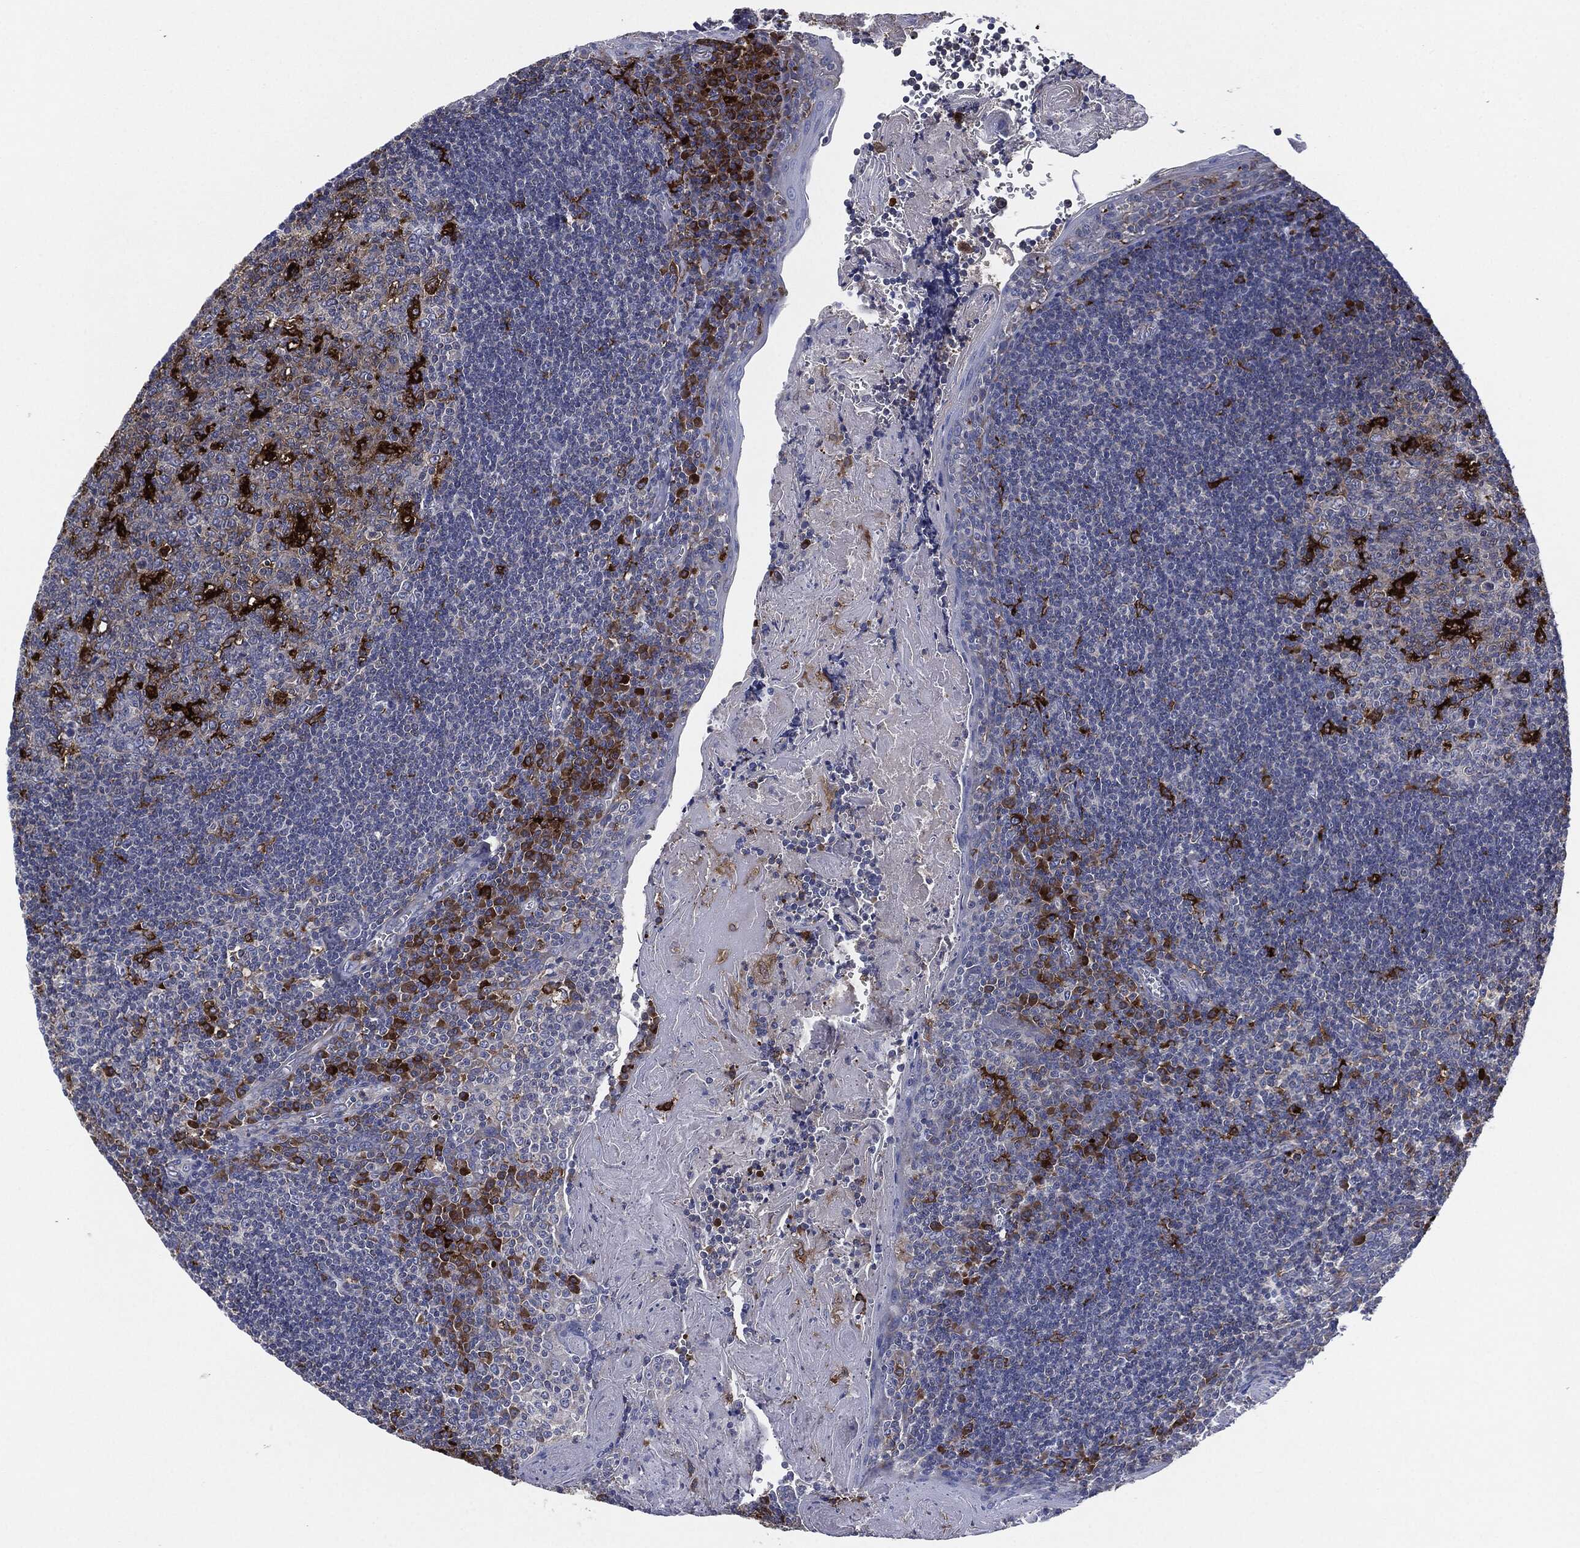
{"staining": {"intensity": "strong", "quantity": "<25%", "location": "cytoplasmic/membranous"}, "tissue": "tonsil", "cell_type": "Germinal center cells", "image_type": "normal", "snomed": [{"axis": "morphology", "description": "Normal tissue, NOS"}, {"axis": "morphology", "description": "Inflammation, NOS"}, {"axis": "topography", "description": "Tonsil"}], "caption": "Protein staining of unremarkable tonsil exhibits strong cytoplasmic/membranous staining in approximately <25% of germinal center cells. (IHC, brightfield microscopy, high magnification).", "gene": "TMEM11", "patient": {"sex": "female", "age": 31}}